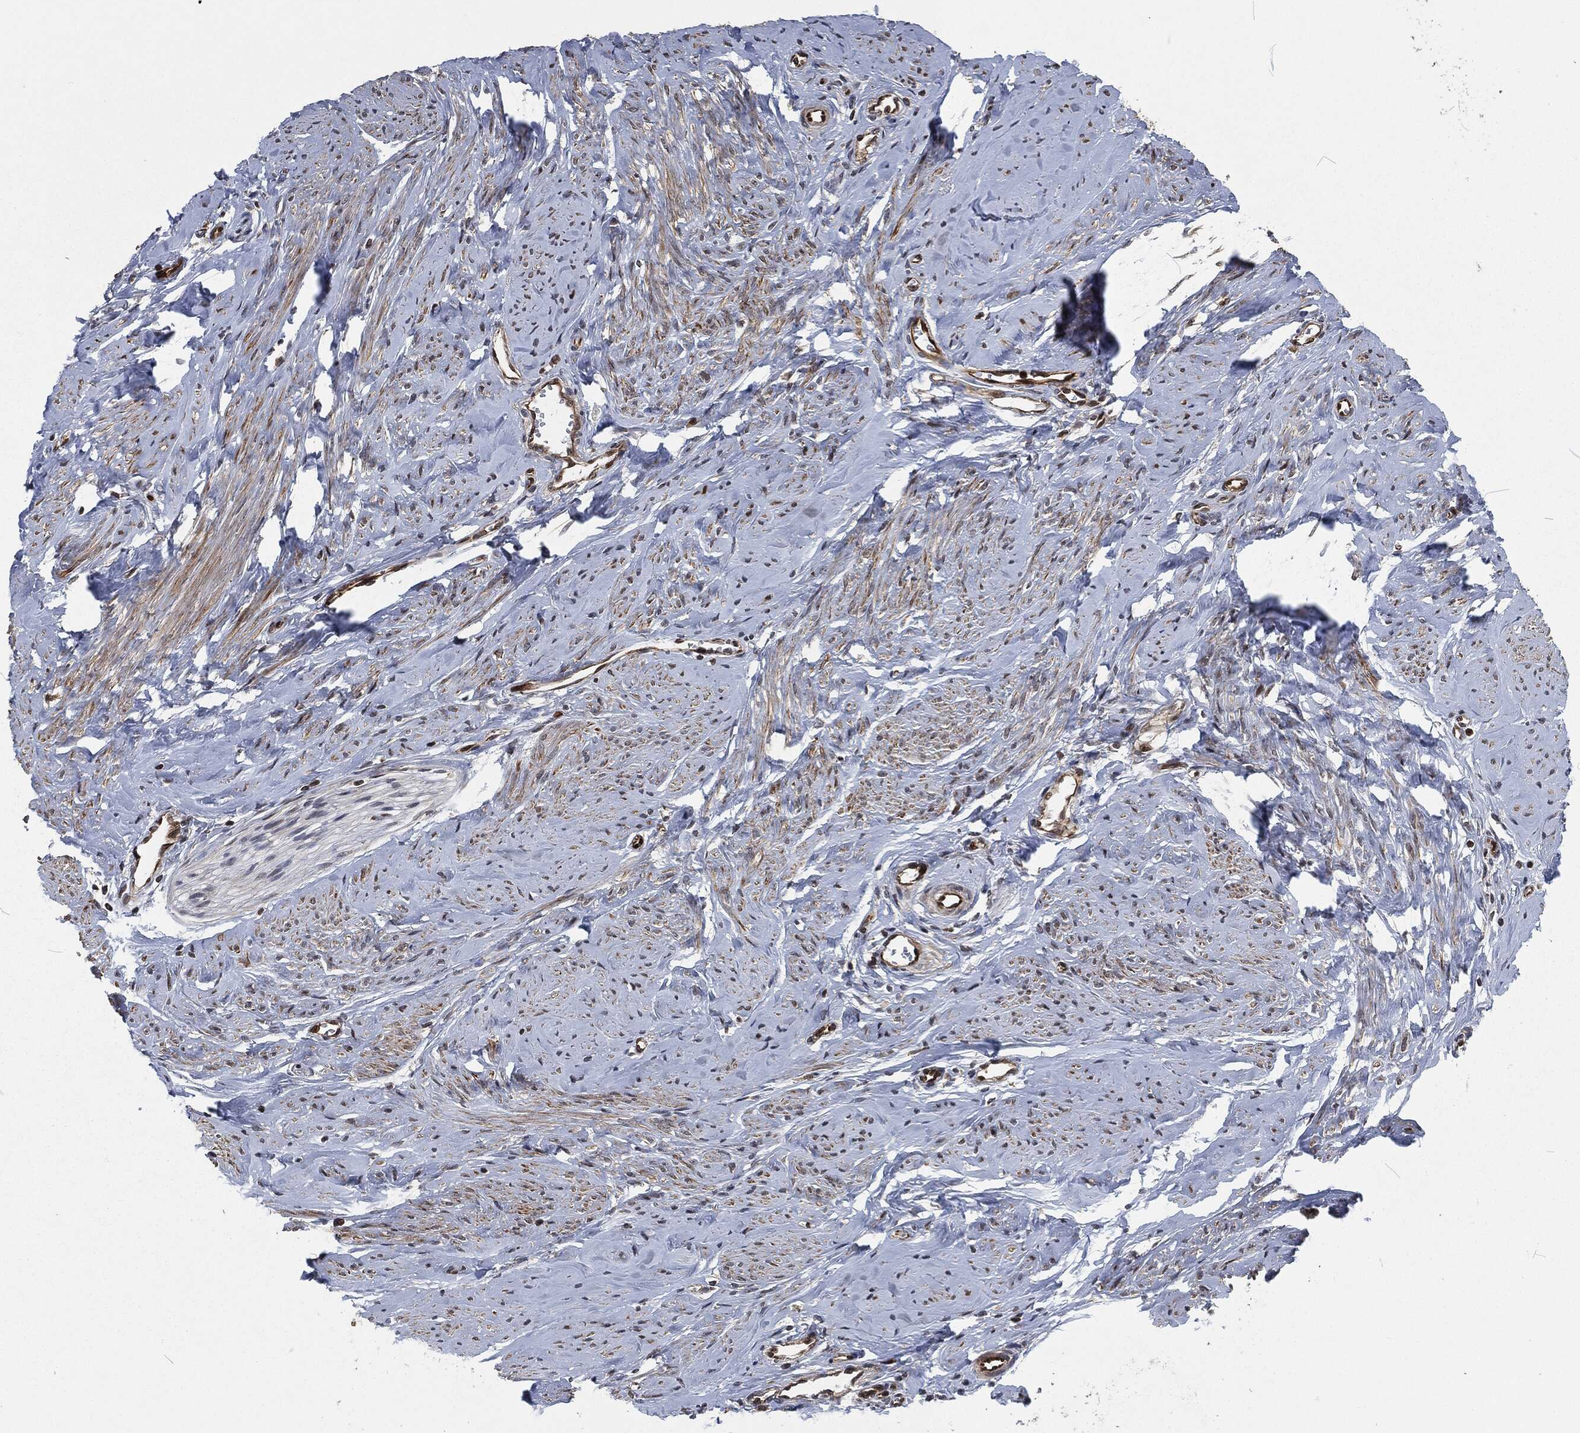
{"staining": {"intensity": "moderate", "quantity": ">75%", "location": "cytoplasmic/membranous"}, "tissue": "smooth muscle", "cell_type": "Smooth muscle cells", "image_type": "normal", "snomed": [{"axis": "morphology", "description": "Normal tissue, NOS"}, {"axis": "topography", "description": "Smooth muscle"}], "caption": "This histopathology image demonstrates immunohistochemistry (IHC) staining of unremarkable smooth muscle, with medium moderate cytoplasmic/membranous expression in about >75% of smooth muscle cells.", "gene": "CMPK2", "patient": {"sex": "female", "age": 48}}